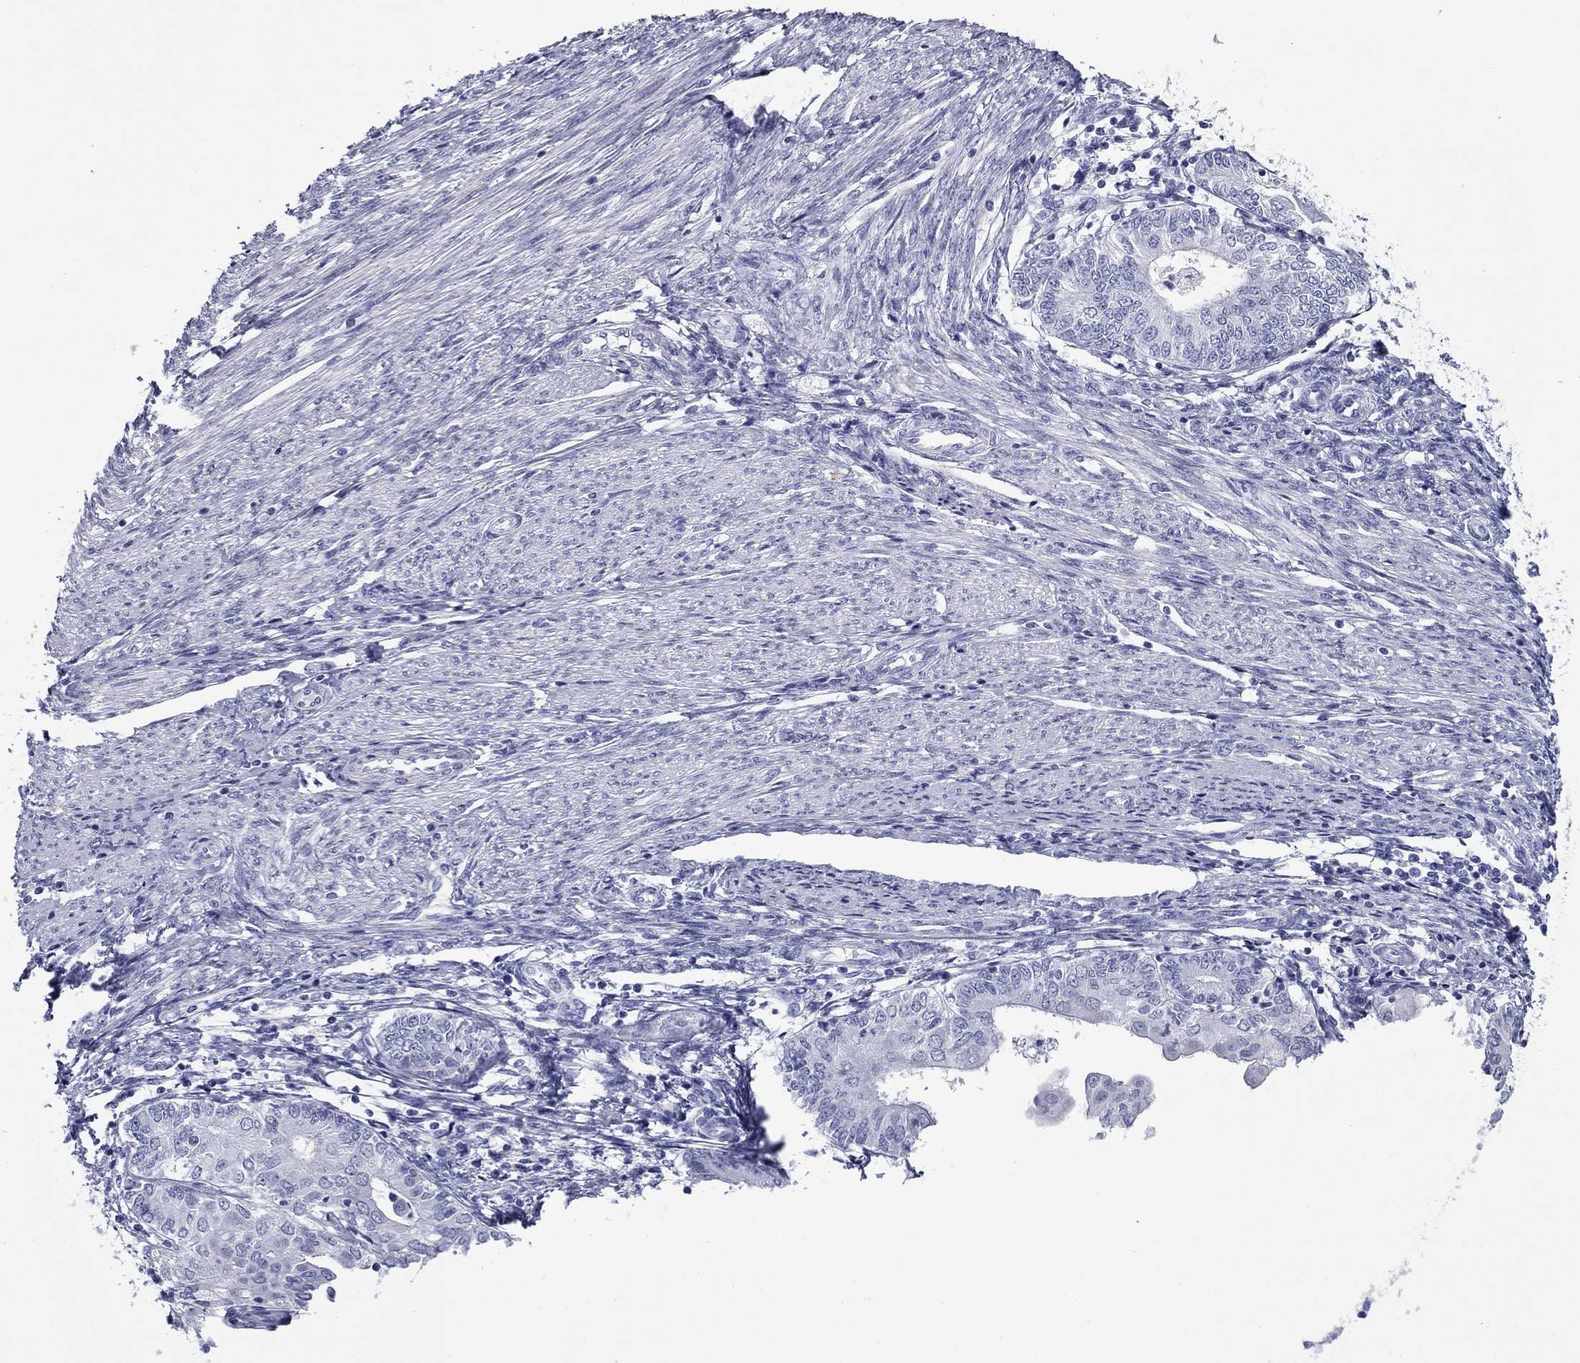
{"staining": {"intensity": "negative", "quantity": "none", "location": "none"}, "tissue": "endometrial cancer", "cell_type": "Tumor cells", "image_type": "cancer", "snomed": [{"axis": "morphology", "description": "Adenocarcinoma, NOS"}, {"axis": "topography", "description": "Endometrium"}], "caption": "A histopathology image of endometrial cancer (adenocarcinoma) stained for a protein exhibits no brown staining in tumor cells.", "gene": "ZP2", "patient": {"sex": "female", "age": 68}}